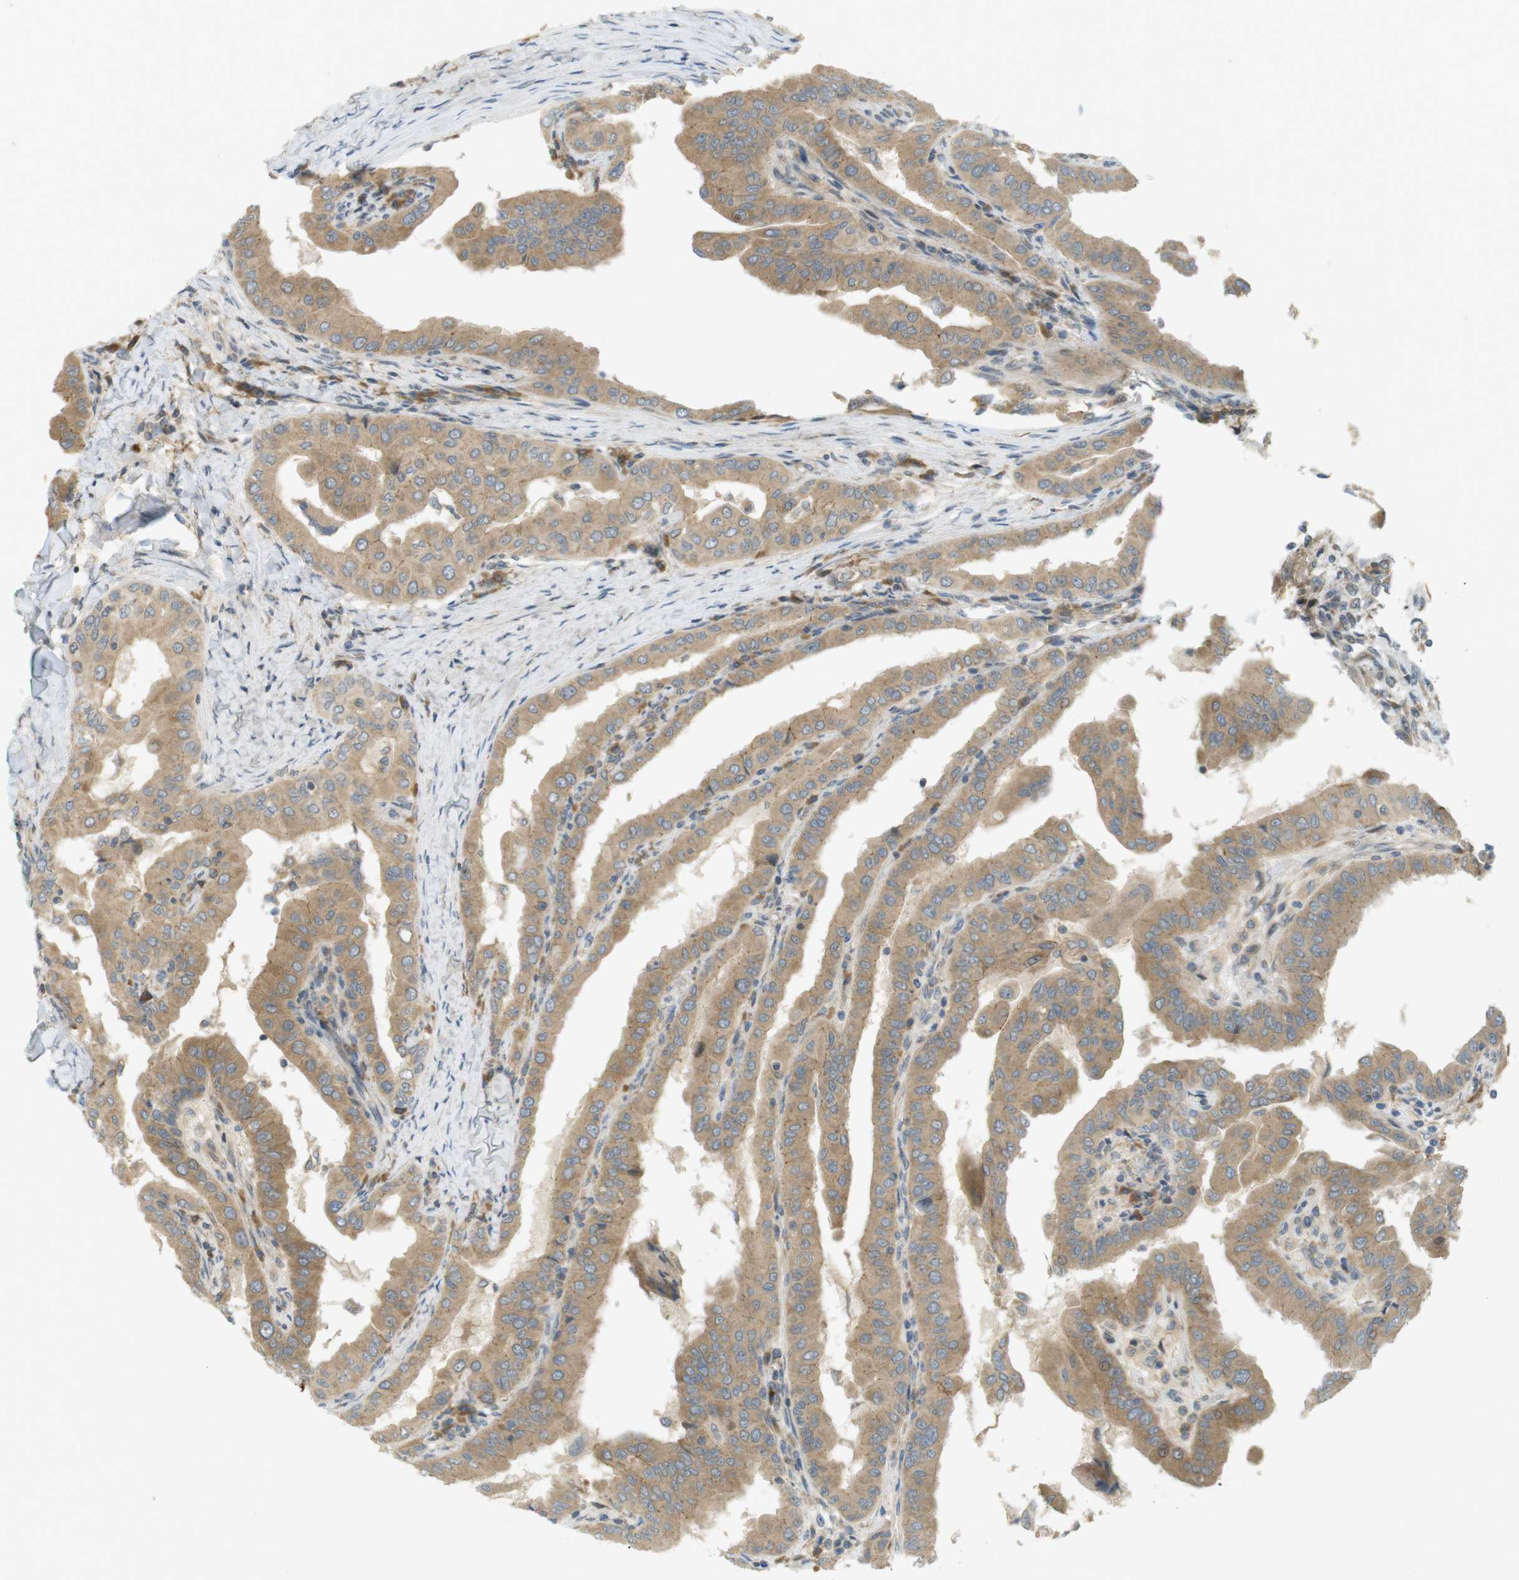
{"staining": {"intensity": "moderate", "quantity": ">75%", "location": "cytoplasmic/membranous"}, "tissue": "thyroid cancer", "cell_type": "Tumor cells", "image_type": "cancer", "snomed": [{"axis": "morphology", "description": "Papillary adenocarcinoma, NOS"}, {"axis": "topography", "description": "Thyroid gland"}], "caption": "Human thyroid papillary adenocarcinoma stained for a protein (brown) demonstrates moderate cytoplasmic/membranous positive positivity in about >75% of tumor cells.", "gene": "CLRN3", "patient": {"sex": "male", "age": 33}}